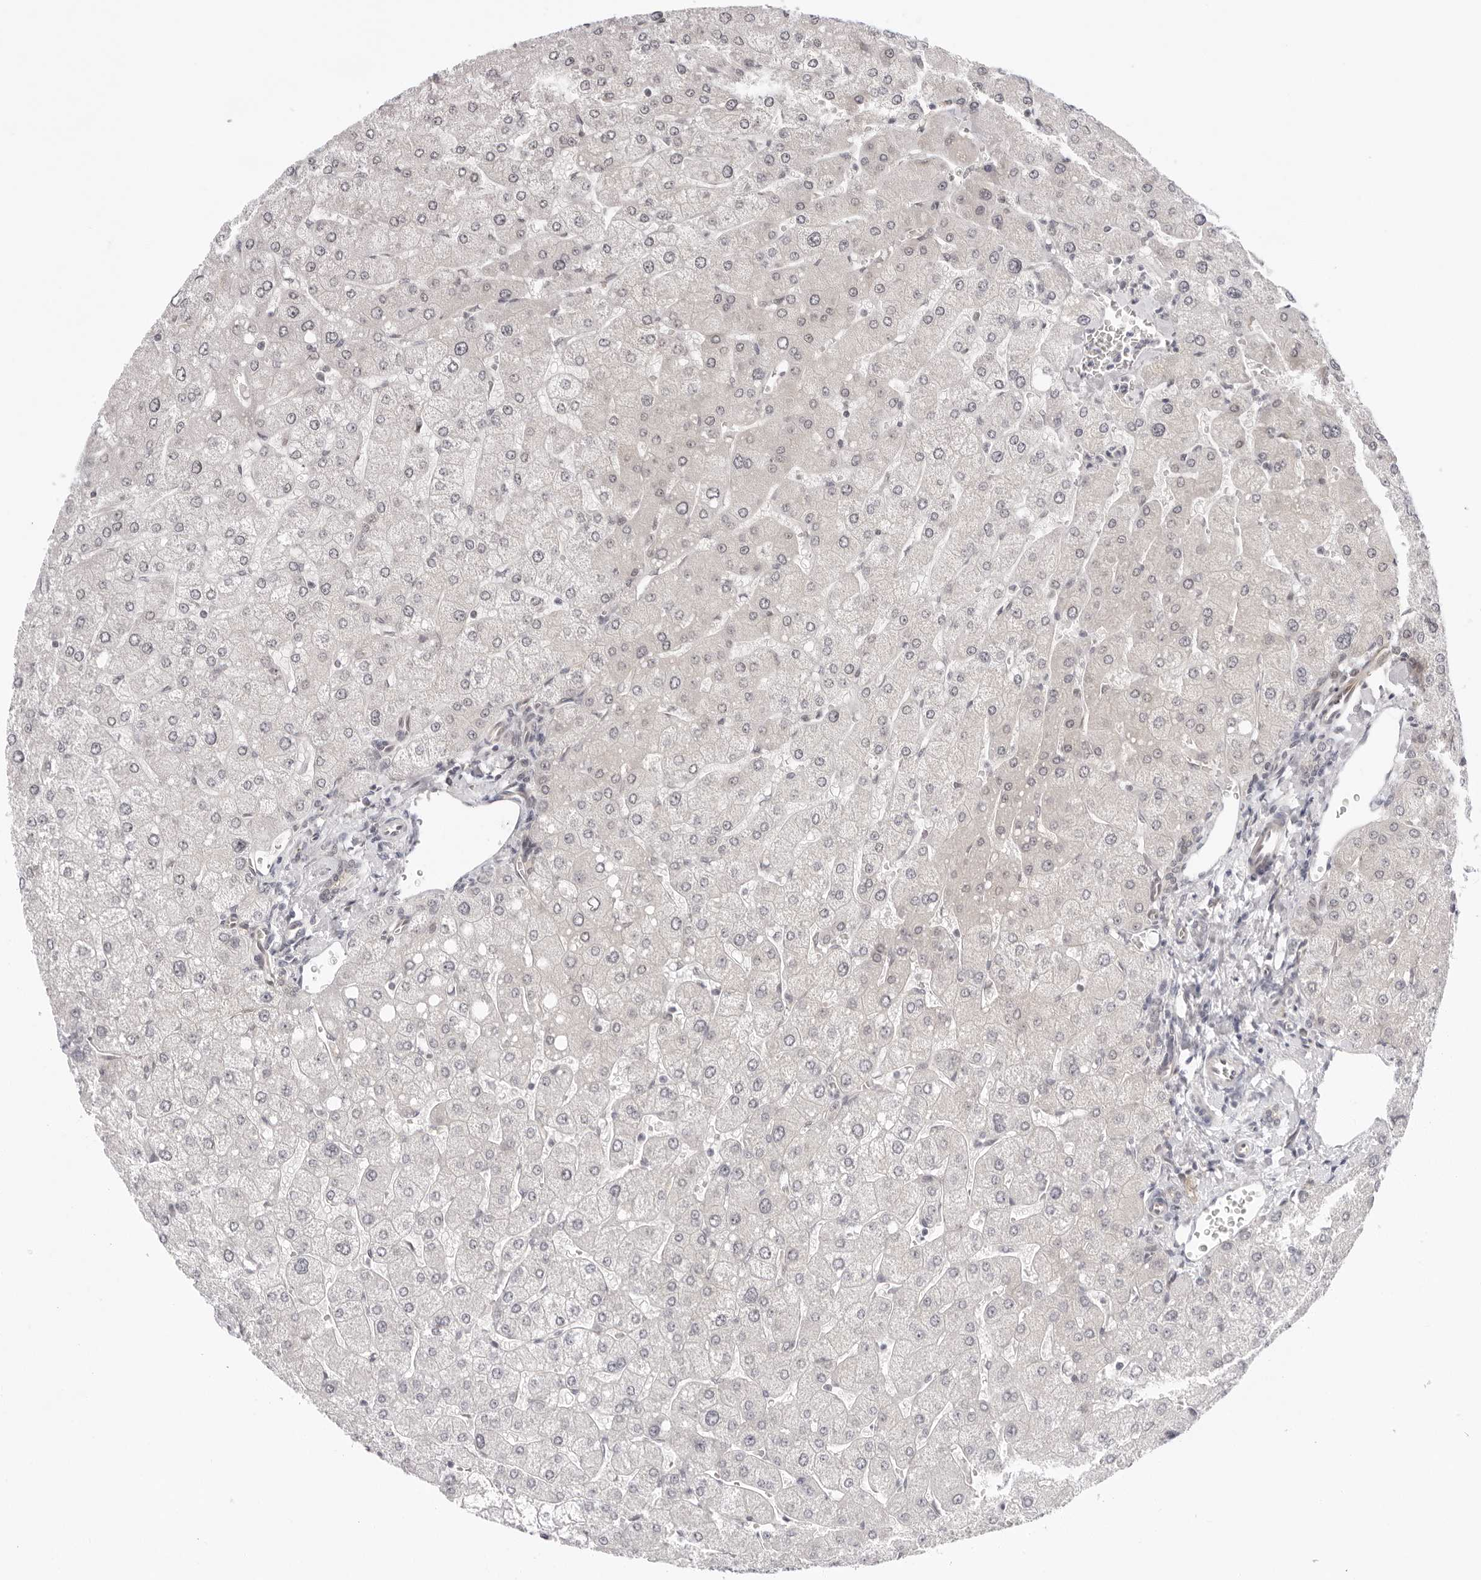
{"staining": {"intensity": "negative", "quantity": "none", "location": "none"}, "tissue": "liver", "cell_type": "Cholangiocytes", "image_type": "normal", "snomed": [{"axis": "morphology", "description": "Normal tissue, NOS"}, {"axis": "topography", "description": "Liver"}], "caption": "Cholangiocytes show no significant staining in benign liver. (DAB immunohistochemistry (IHC) visualized using brightfield microscopy, high magnification).", "gene": "ITGB3BP", "patient": {"sex": "male", "age": 55}}